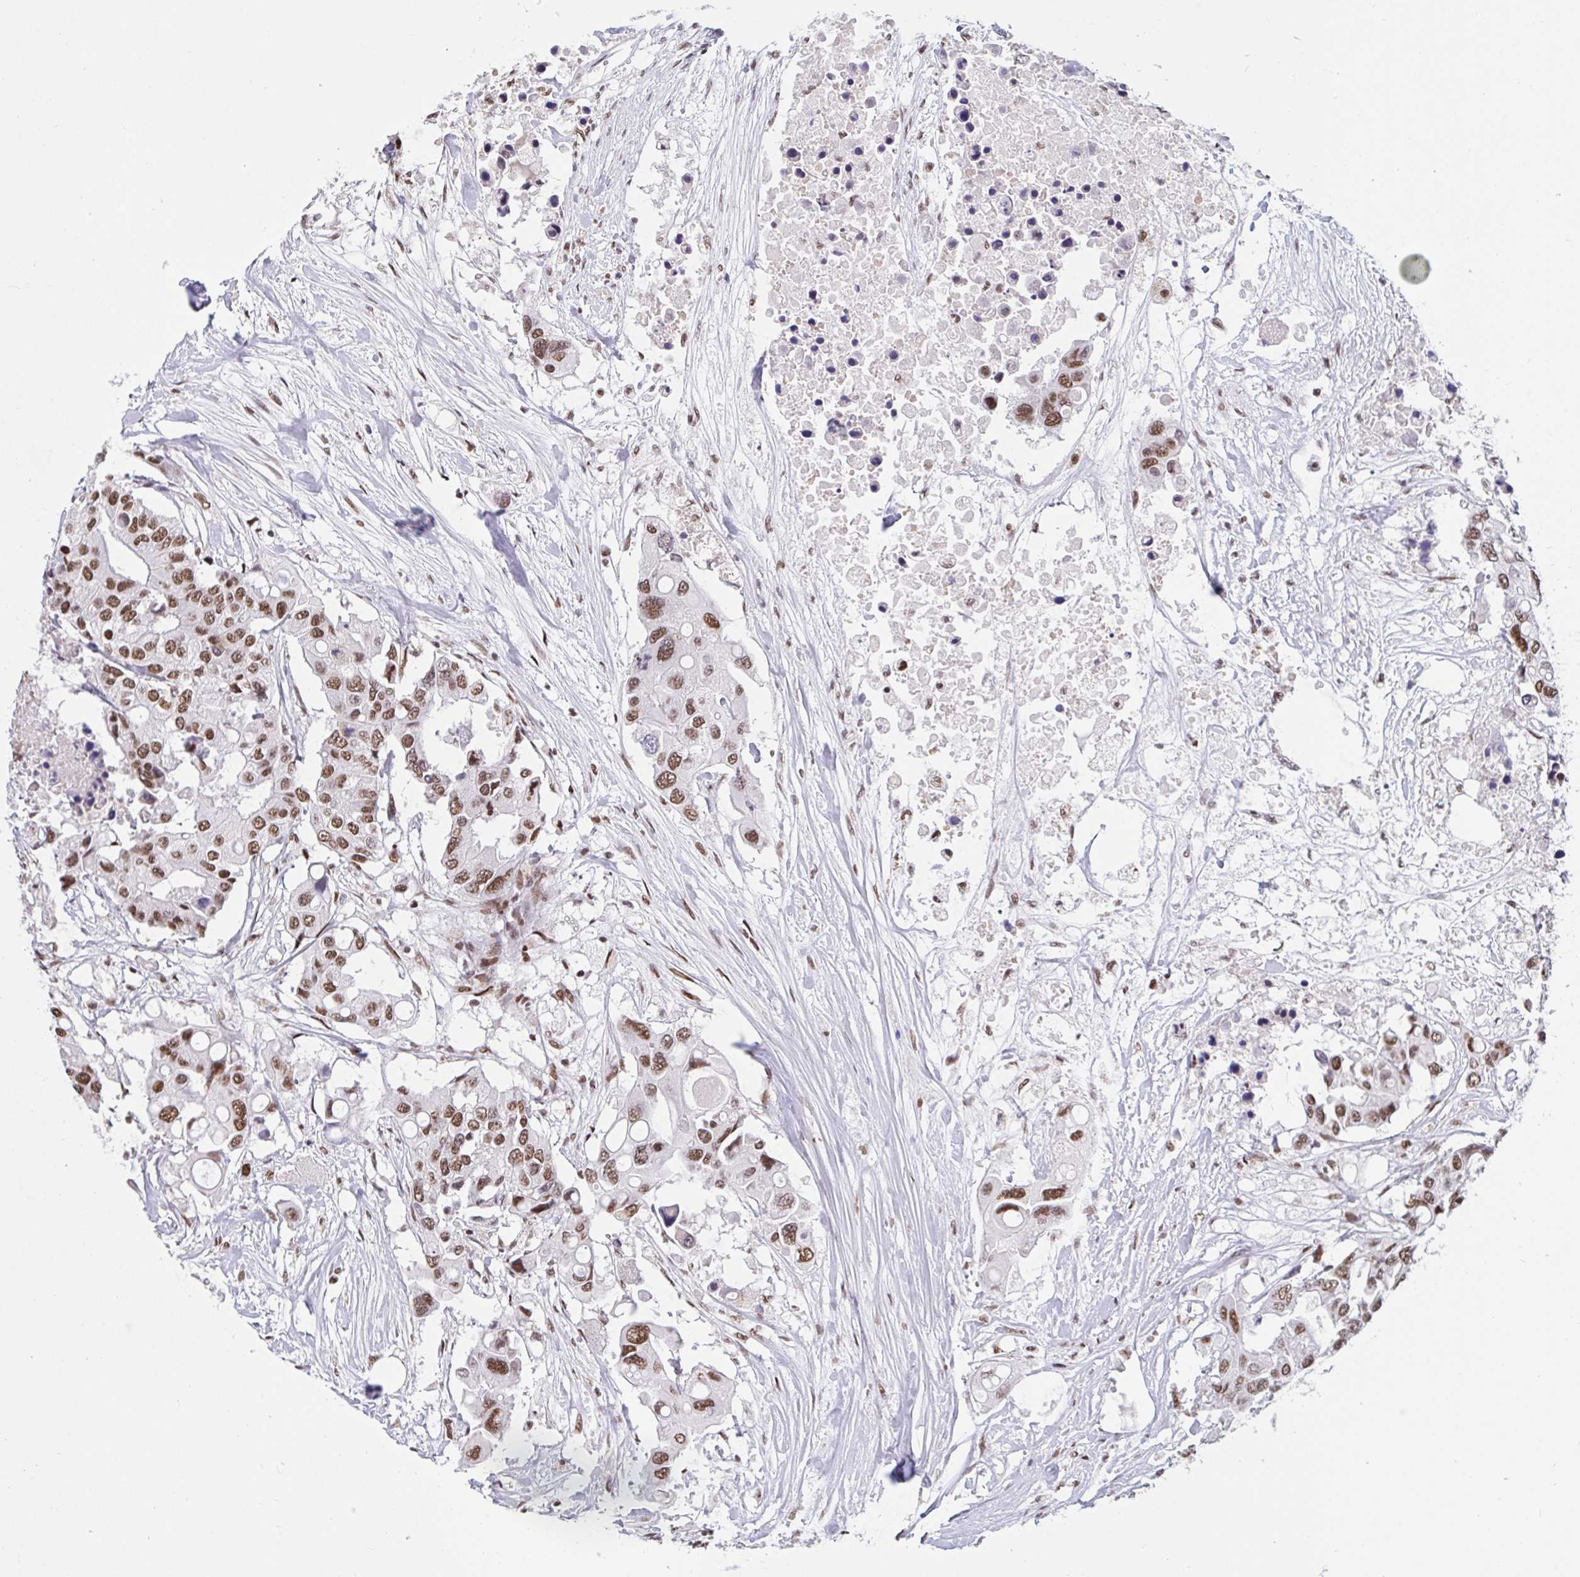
{"staining": {"intensity": "moderate", "quantity": ">75%", "location": "nuclear"}, "tissue": "colorectal cancer", "cell_type": "Tumor cells", "image_type": "cancer", "snomed": [{"axis": "morphology", "description": "Adenocarcinoma, NOS"}, {"axis": "topography", "description": "Colon"}], "caption": "Moderate nuclear protein staining is present in approximately >75% of tumor cells in colorectal adenocarcinoma. The protein is stained brown, and the nuclei are stained in blue (DAB IHC with brightfield microscopy, high magnification).", "gene": "CBFA2T2", "patient": {"sex": "male", "age": 77}}